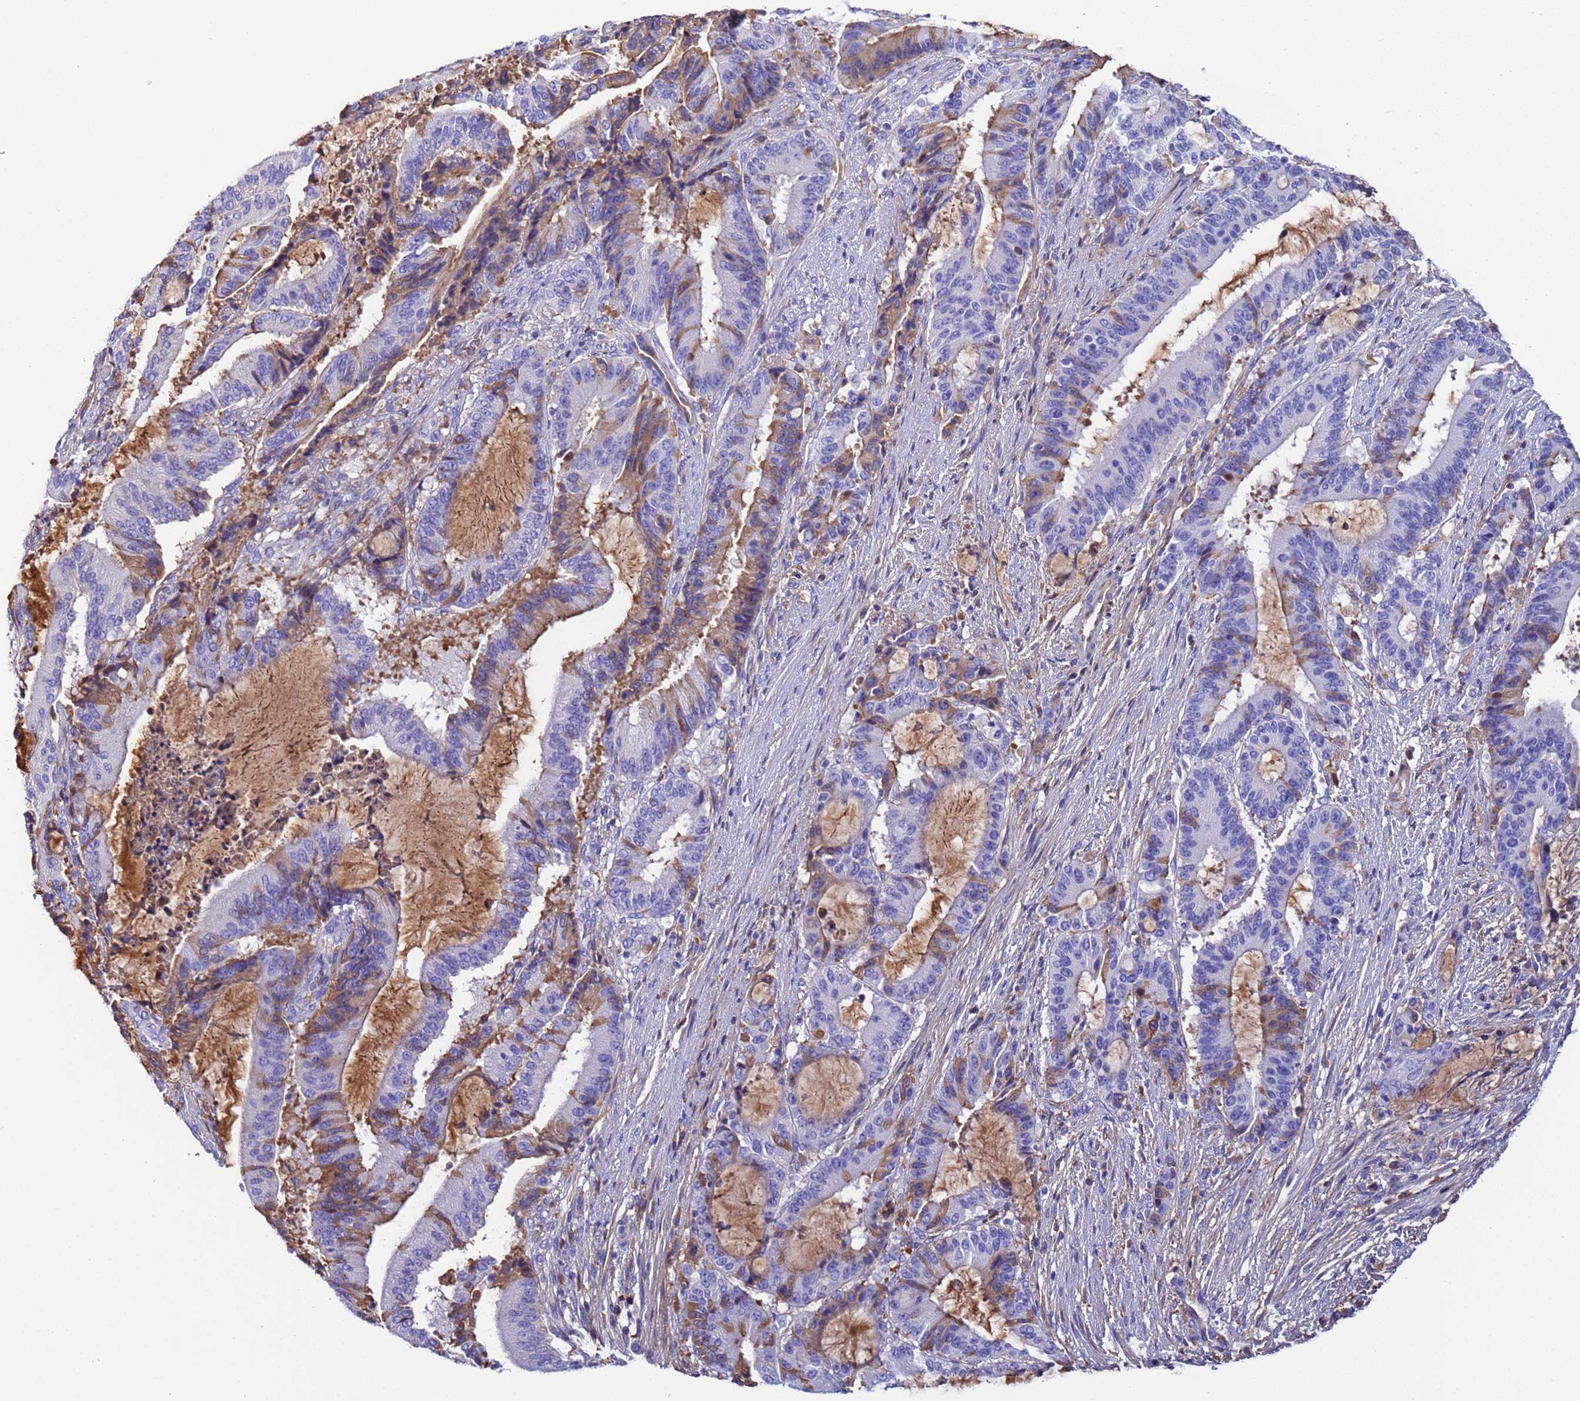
{"staining": {"intensity": "moderate", "quantity": "<25%", "location": "cytoplasmic/membranous"}, "tissue": "liver cancer", "cell_type": "Tumor cells", "image_type": "cancer", "snomed": [{"axis": "morphology", "description": "Normal tissue, NOS"}, {"axis": "morphology", "description": "Cholangiocarcinoma"}, {"axis": "topography", "description": "Liver"}, {"axis": "topography", "description": "Peripheral nerve tissue"}], "caption": "IHC staining of liver cancer, which displays low levels of moderate cytoplasmic/membranous positivity in approximately <25% of tumor cells indicating moderate cytoplasmic/membranous protein positivity. The staining was performed using DAB (brown) for protein detection and nuclei were counterstained in hematoxylin (blue).", "gene": "H1-7", "patient": {"sex": "female", "age": 73}}